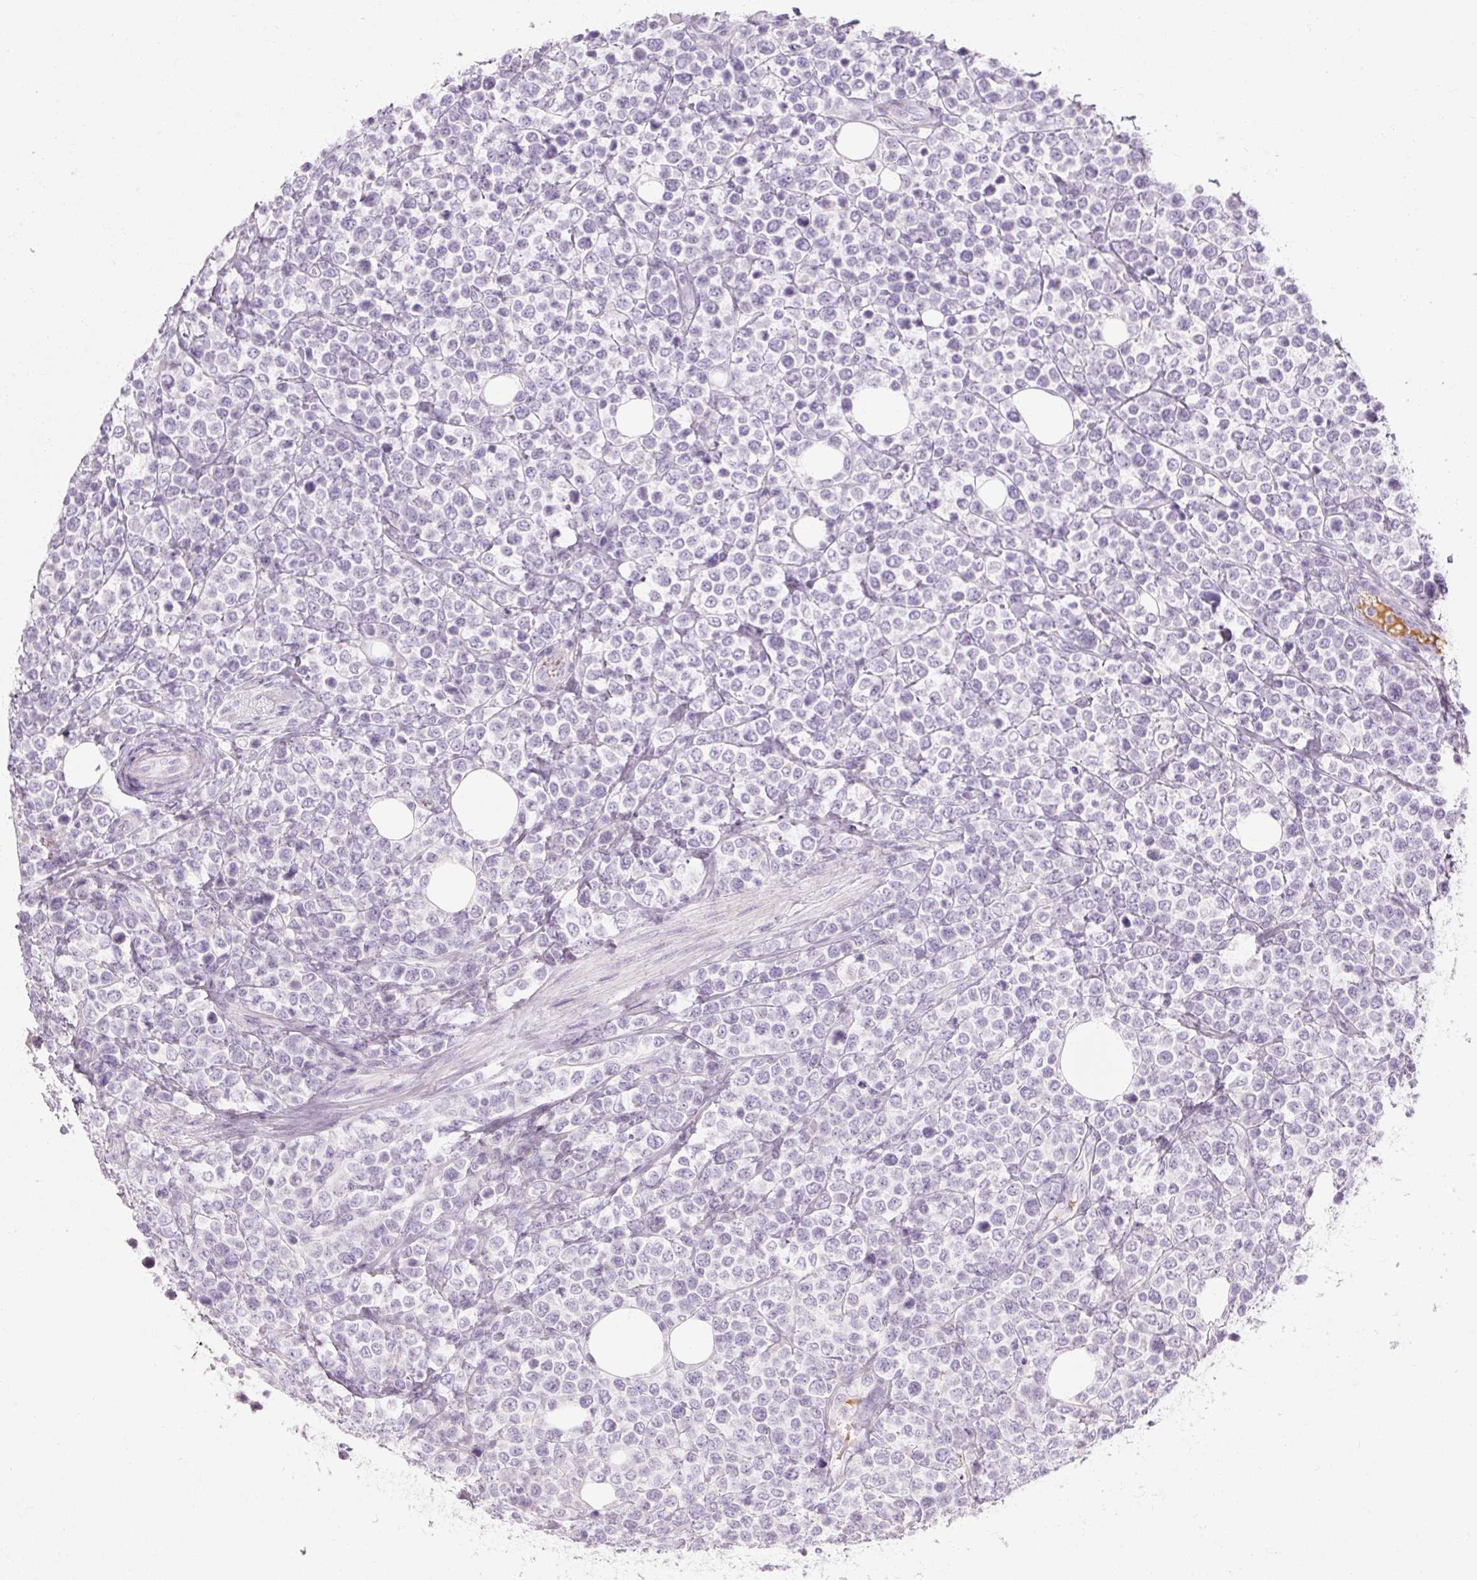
{"staining": {"intensity": "negative", "quantity": "none", "location": "none"}, "tissue": "lymphoma", "cell_type": "Tumor cells", "image_type": "cancer", "snomed": [{"axis": "morphology", "description": "Malignant lymphoma, non-Hodgkin's type, Low grade"}, {"axis": "topography", "description": "Lymph node"}], "caption": "This is a image of immunohistochemistry (IHC) staining of malignant lymphoma, non-Hodgkin's type (low-grade), which shows no expression in tumor cells. Nuclei are stained in blue.", "gene": "NFE2L3", "patient": {"sex": "male", "age": 60}}